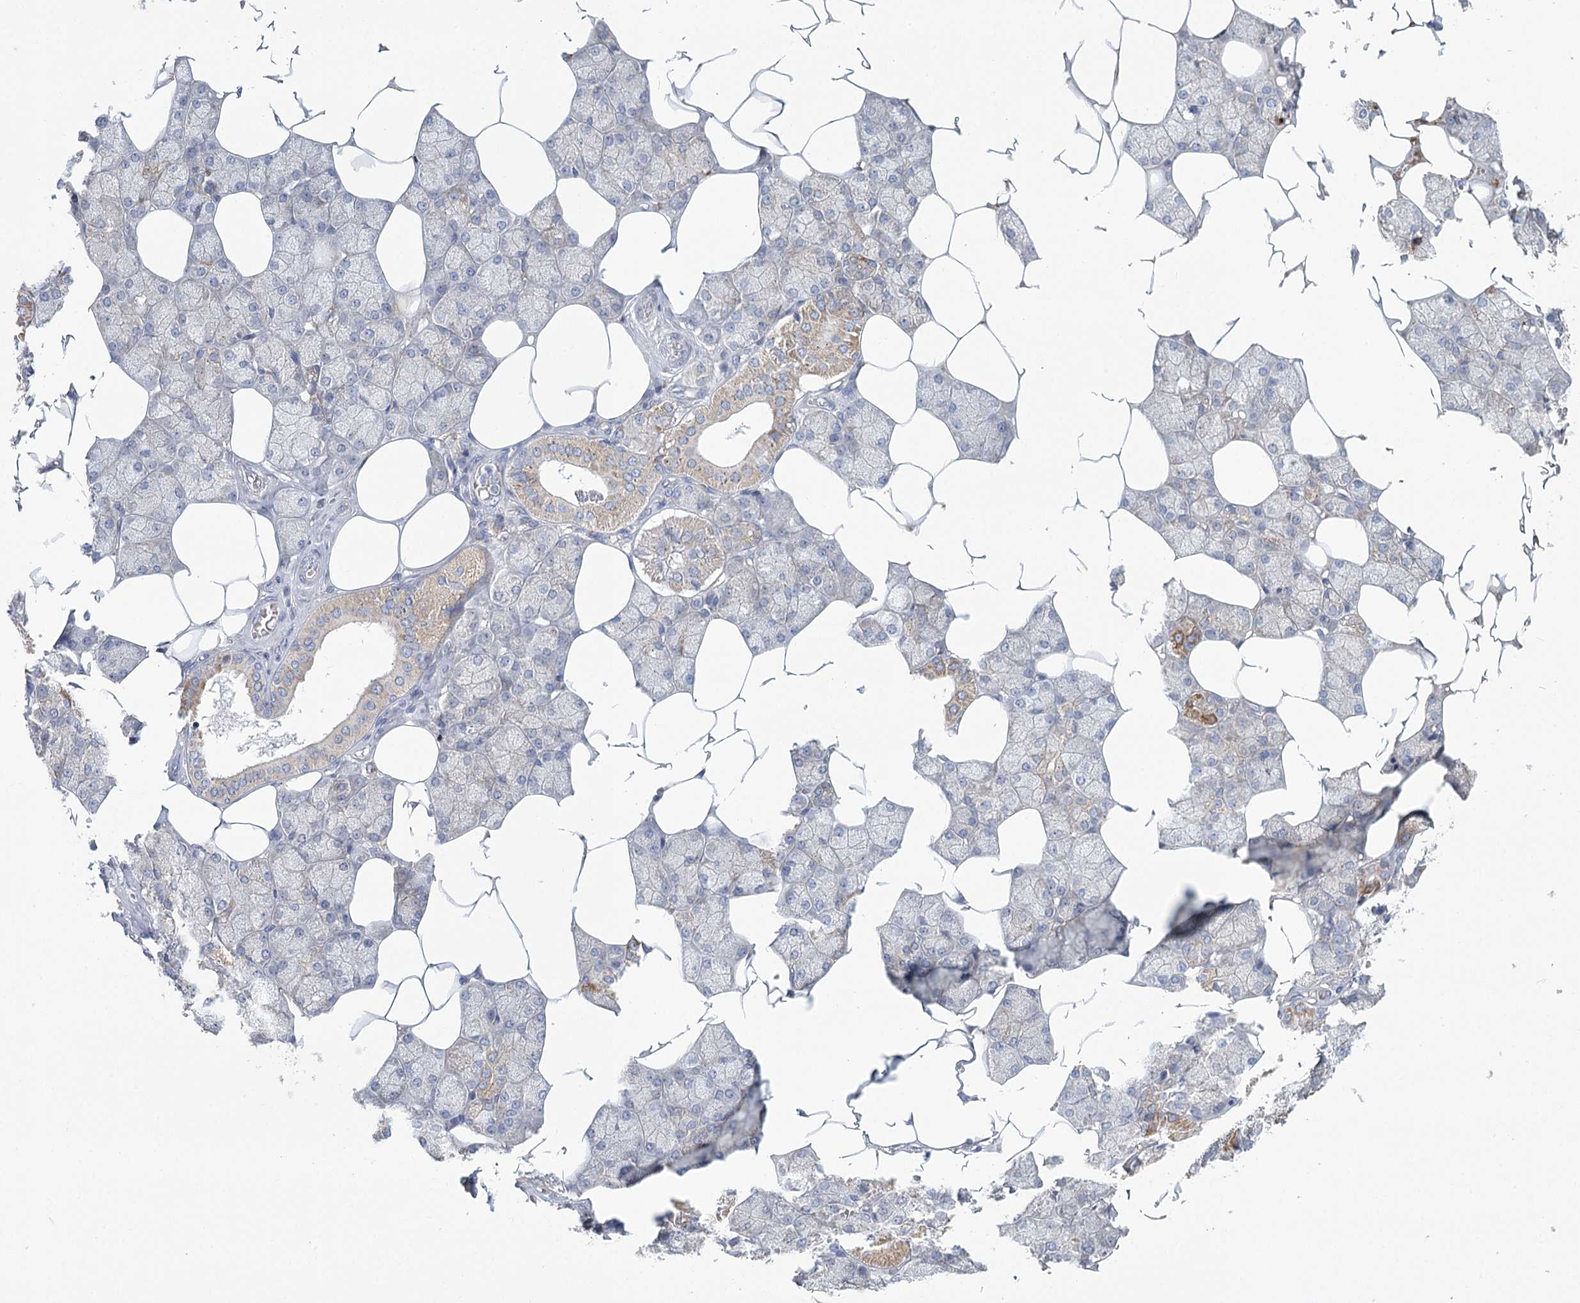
{"staining": {"intensity": "moderate", "quantity": "<25%", "location": "cytoplasmic/membranous"}, "tissue": "salivary gland", "cell_type": "Glandular cells", "image_type": "normal", "snomed": [{"axis": "morphology", "description": "Normal tissue, NOS"}, {"axis": "topography", "description": "Salivary gland"}], "caption": "Glandular cells display low levels of moderate cytoplasmic/membranous expression in about <25% of cells in unremarkable human salivary gland.", "gene": "ARHGAP44", "patient": {"sex": "male", "age": 62}}